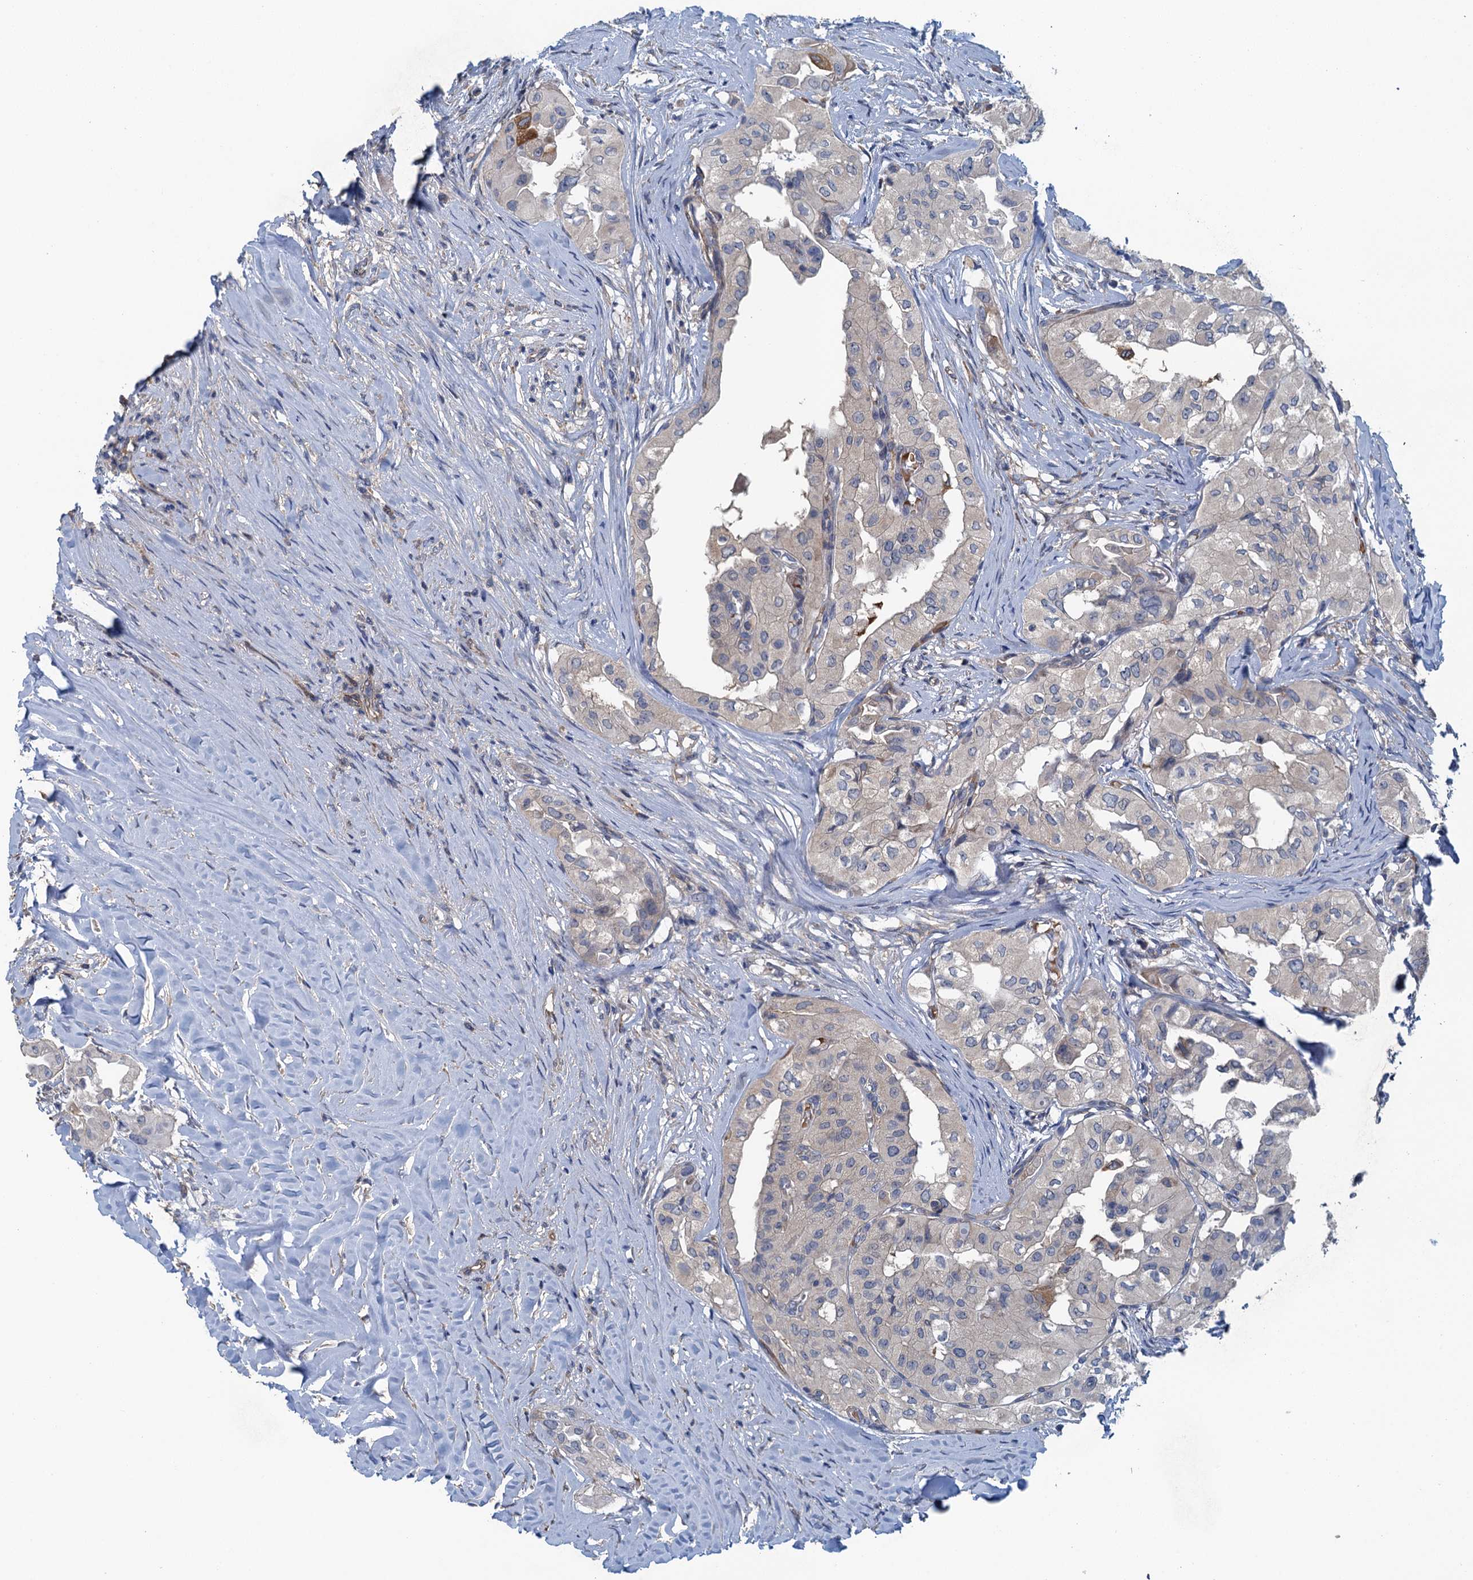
{"staining": {"intensity": "moderate", "quantity": "<25%", "location": "cytoplasmic/membranous"}, "tissue": "thyroid cancer", "cell_type": "Tumor cells", "image_type": "cancer", "snomed": [{"axis": "morphology", "description": "Papillary adenocarcinoma, NOS"}, {"axis": "topography", "description": "Thyroid gland"}], "caption": "Tumor cells demonstrate low levels of moderate cytoplasmic/membranous positivity in about <25% of cells in thyroid cancer. The staining was performed using DAB (3,3'-diaminobenzidine) to visualize the protein expression in brown, while the nuclei were stained in blue with hematoxylin (Magnification: 20x).", "gene": "RSAD2", "patient": {"sex": "female", "age": 59}}